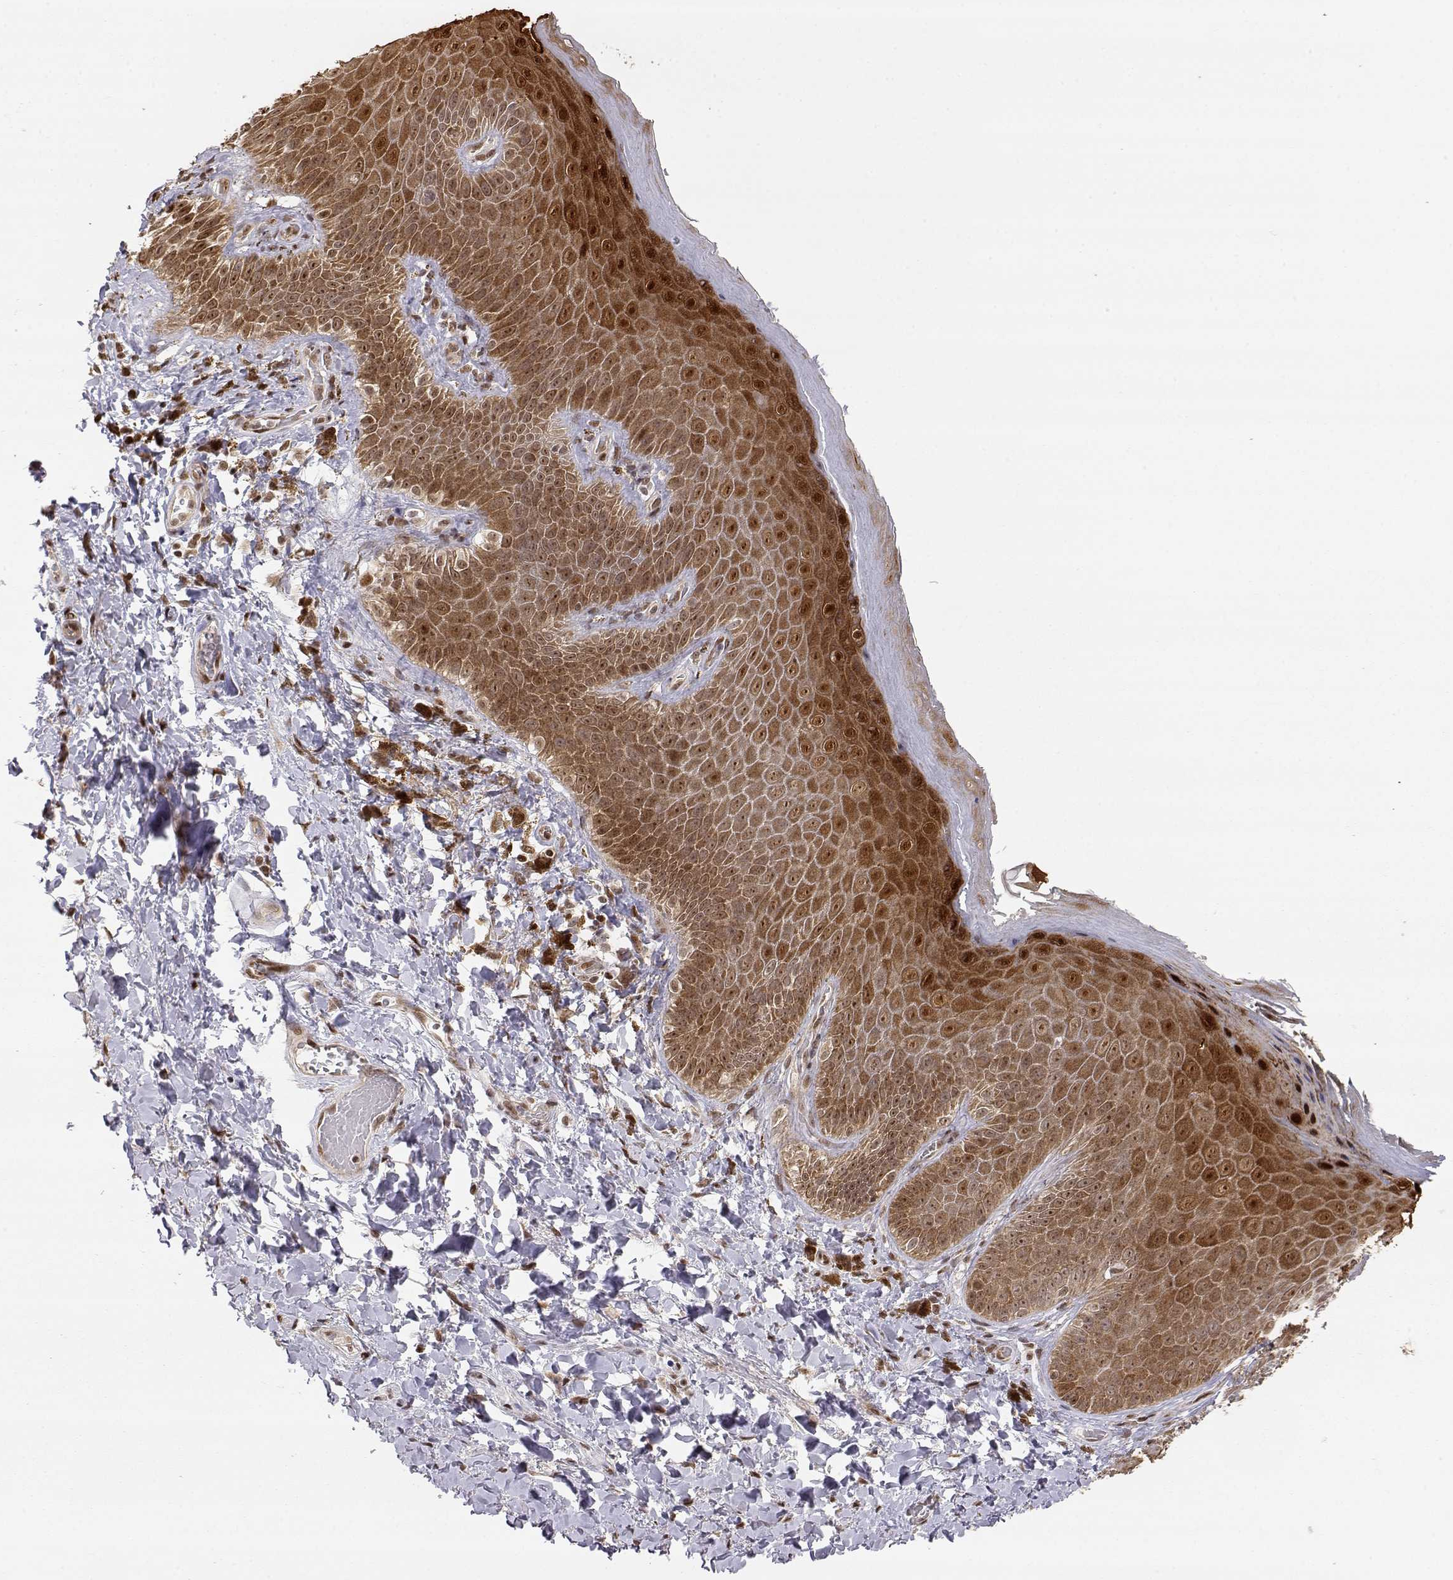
{"staining": {"intensity": "strong", "quantity": ">75%", "location": "cytoplasmic/membranous,nuclear"}, "tissue": "skin", "cell_type": "Epidermal cells", "image_type": "normal", "snomed": [{"axis": "morphology", "description": "Normal tissue, NOS"}, {"axis": "topography", "description": "Anal"}], "caption": "The image displays staining of normal skin, revealing strong cytoplasmic/membranous,nuclear protein expression (brown color) within epidermal cells. (Stains: DAB (3,3'-diaminobenzidine) in brown, nuclei in blue, Microscopy: brightfield microscopy at high magnification).", "gene": "BRCA1", "patient": {"sex": "male", "age": 53}}